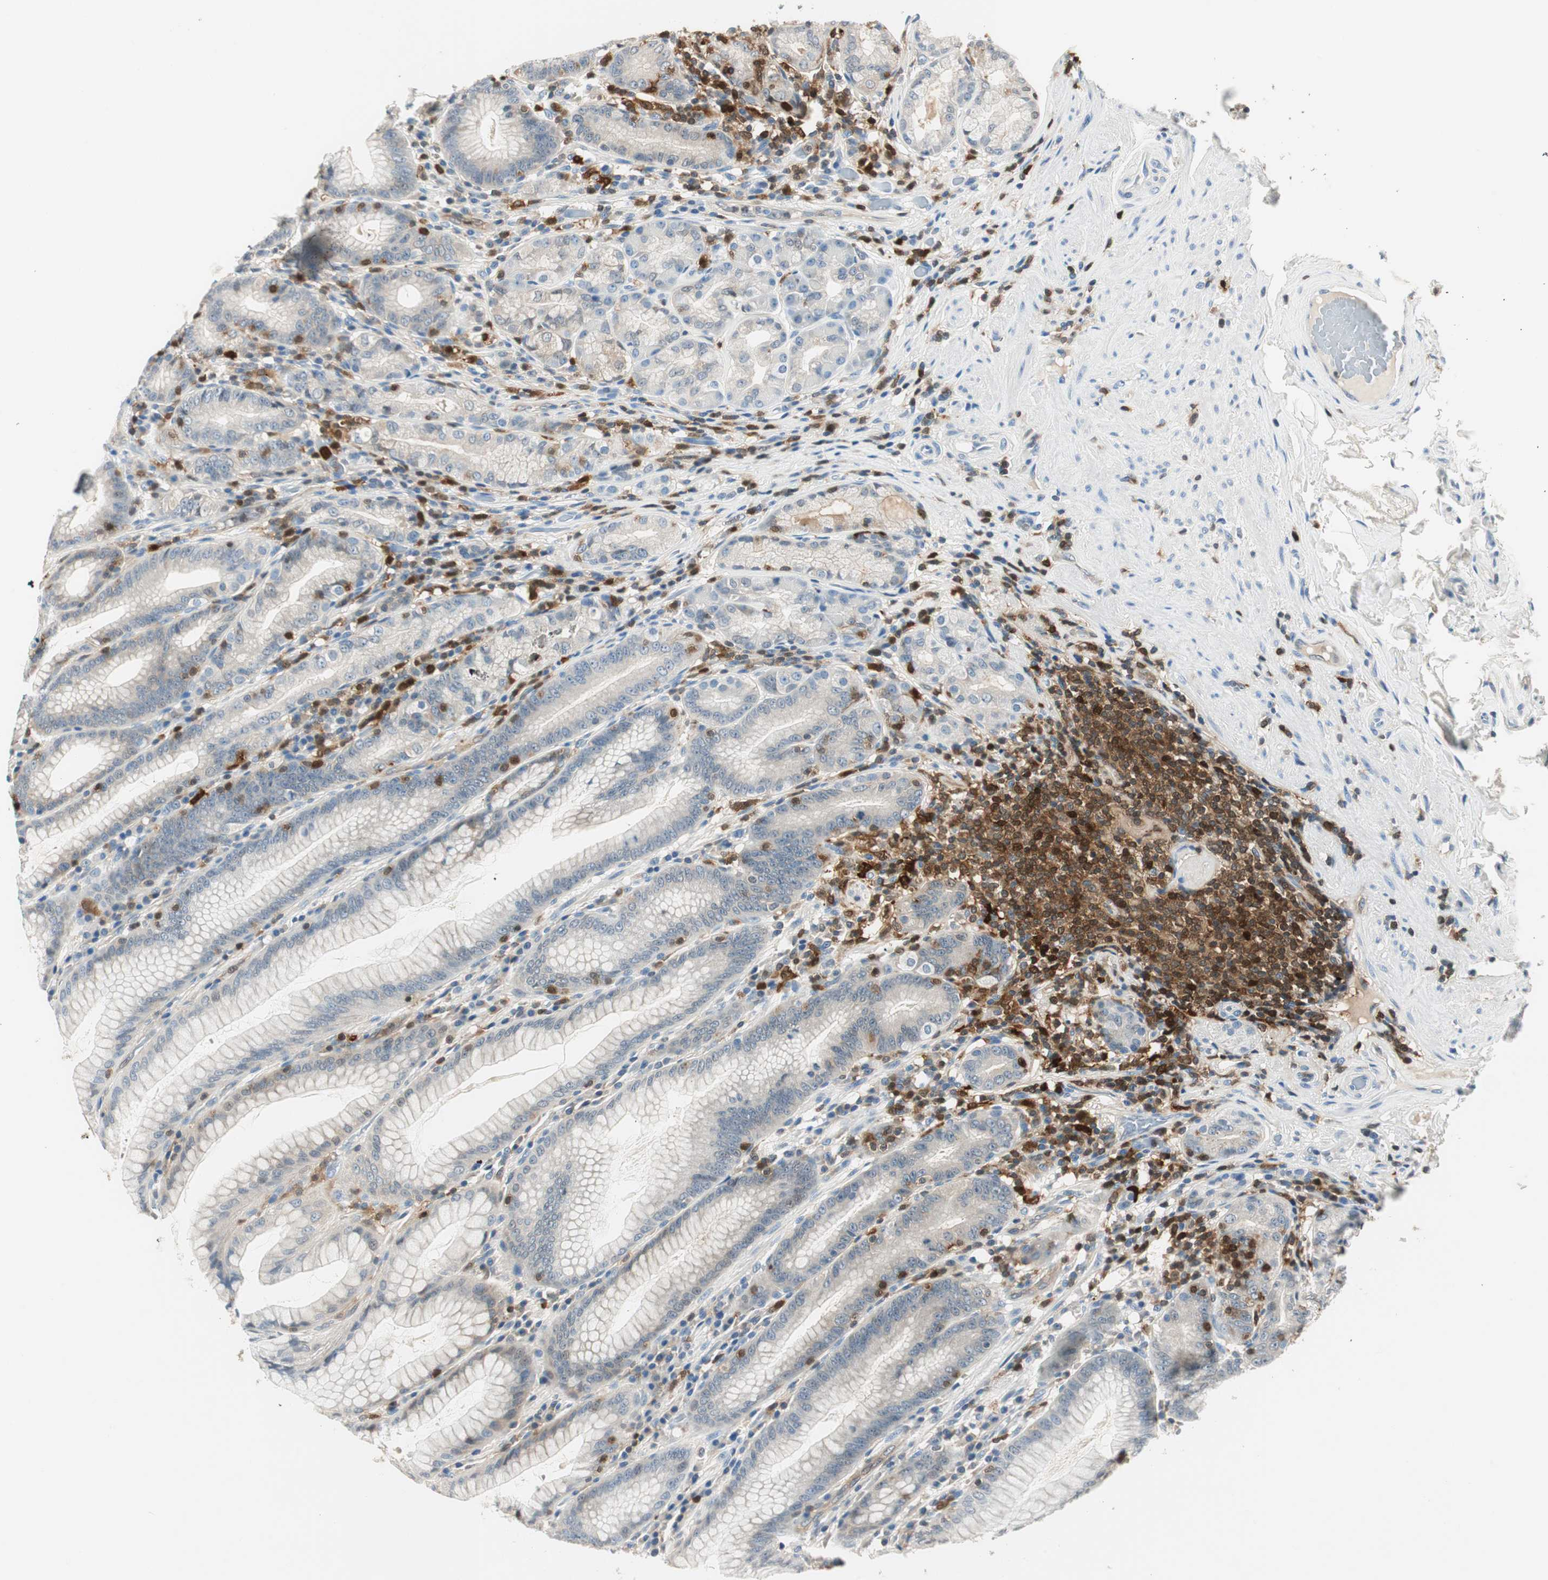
{"staining": {"intensity": "moderate", "quantity": "<25%", "location": "cytoplasmic/membranous"}, "tissue": "stomach", "cell_type": "Glandular cells", "image_type": "normal", "snomed": [{"axis": "morphology", "description": "Normal tissue, NOS"}, {"axis": "topography", "description": "Stomach, lower"}], "caption": "Moderate cytoplasmic/membranous expression for a protein is seen in approximately <25% of glandular cells of normal stomach using immunohistochemistry (IHC).", "gene": "COTL1", "patient": {"sex": "female", "age": 76}}